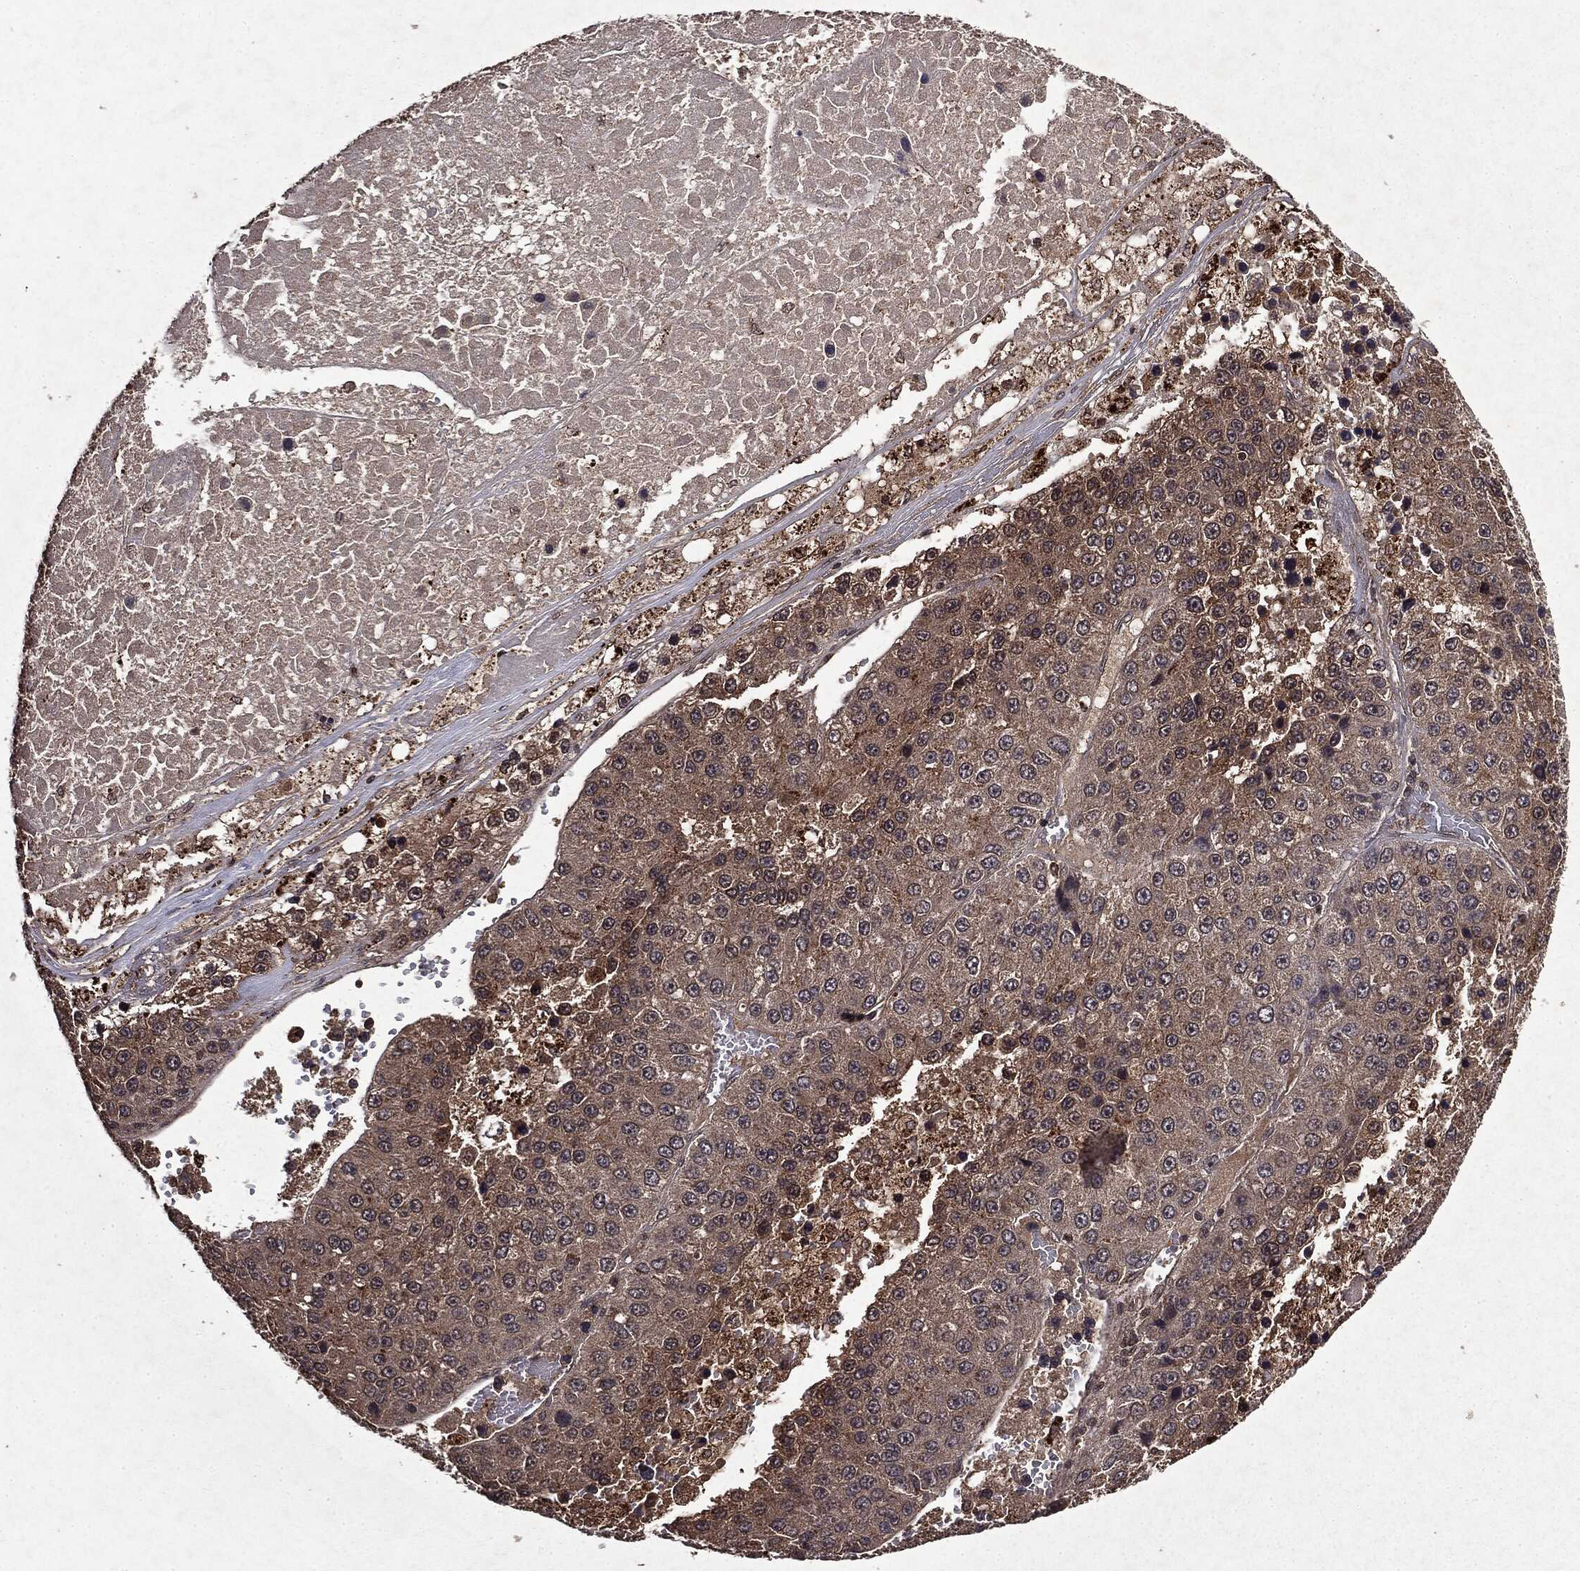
{"staining": {"intensity": "weak", "quantity": "25%-75%", "location": "cytoplasmic/membranous"}, "tissue": "liver cancer", "cell_type": "Tumor cells", "image_type": "cancer", "snomed": [{"axis": "morphology", "description": "Carcinoma, Hepatocellular, NOS"}, {"axis": "topography", "description": "Liver"}], "caption": "Protein staining of liver hepatocellular carcinoma tissue demonstrates weak cytoplasmic/membranous staining in about 25%-75% of tumor cells.", "gene": "MTOR", "patient": {"sex": "female", "age": 73}}